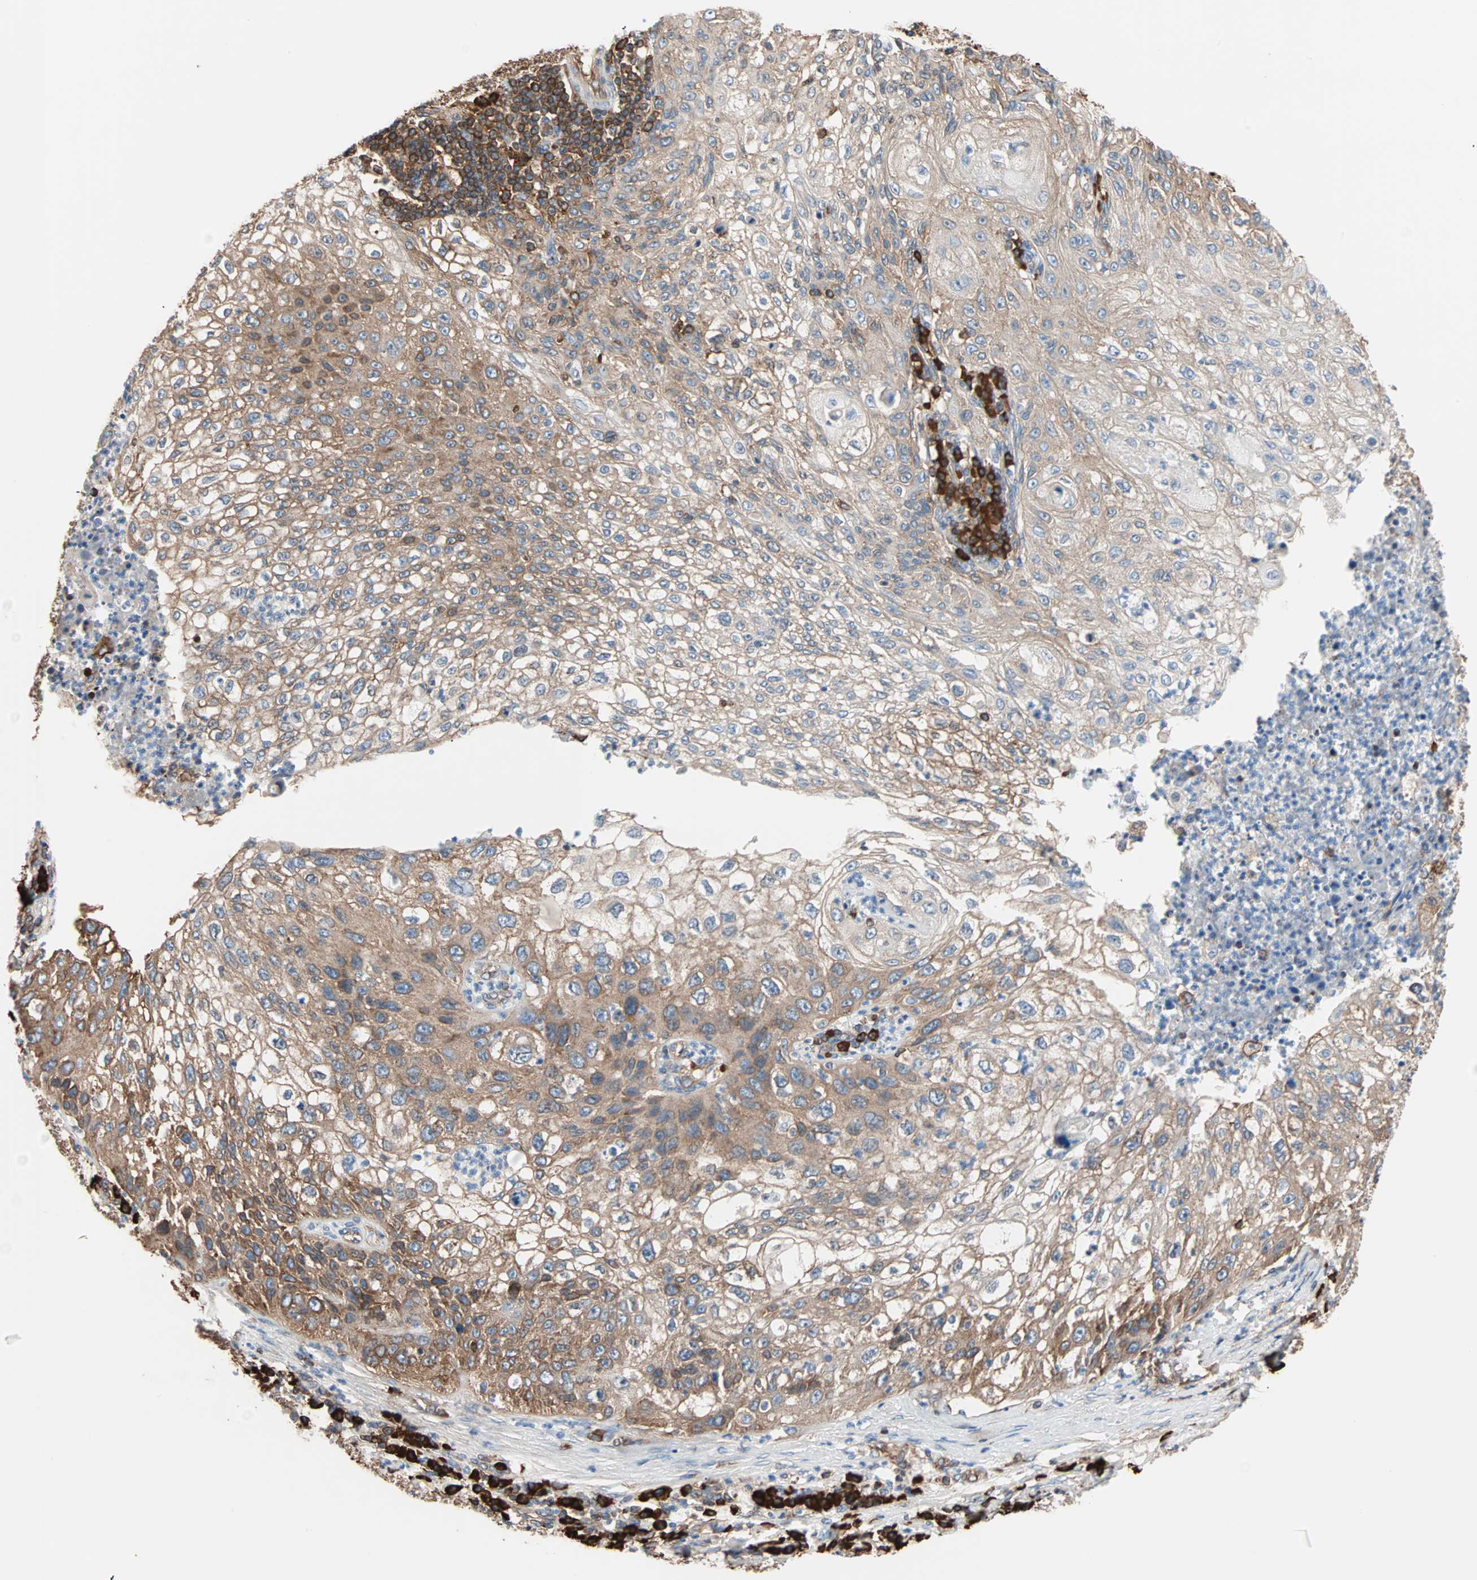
{"staining": {"intensity": "moderate", "quantity": ">75%", "location": "cytoplasmic/membranous"}, "tissue": "lung cancer", "cell_type": "Tumor cells", "image_type": "cancer", "snomed": [{"axis": "morphology", "description": "Inflammation, NOS"}, {"axis": "morphology", "description": "Squamous cell carcinoma, NOS"}, {"axis": "topography", "description": "Lymph node"}, {"axis": "topography", "description": "Soft tissue"}, {"axis": "topography", "description": "Lung"}], "caption": "A brown stain highlights moderate cytoplasmic/membranous positivity of a protein in human squamous cell carcinoma (lung) tumor cells.", "gene": "EEF2", "patient": {"sex": "male", "age": 66}}